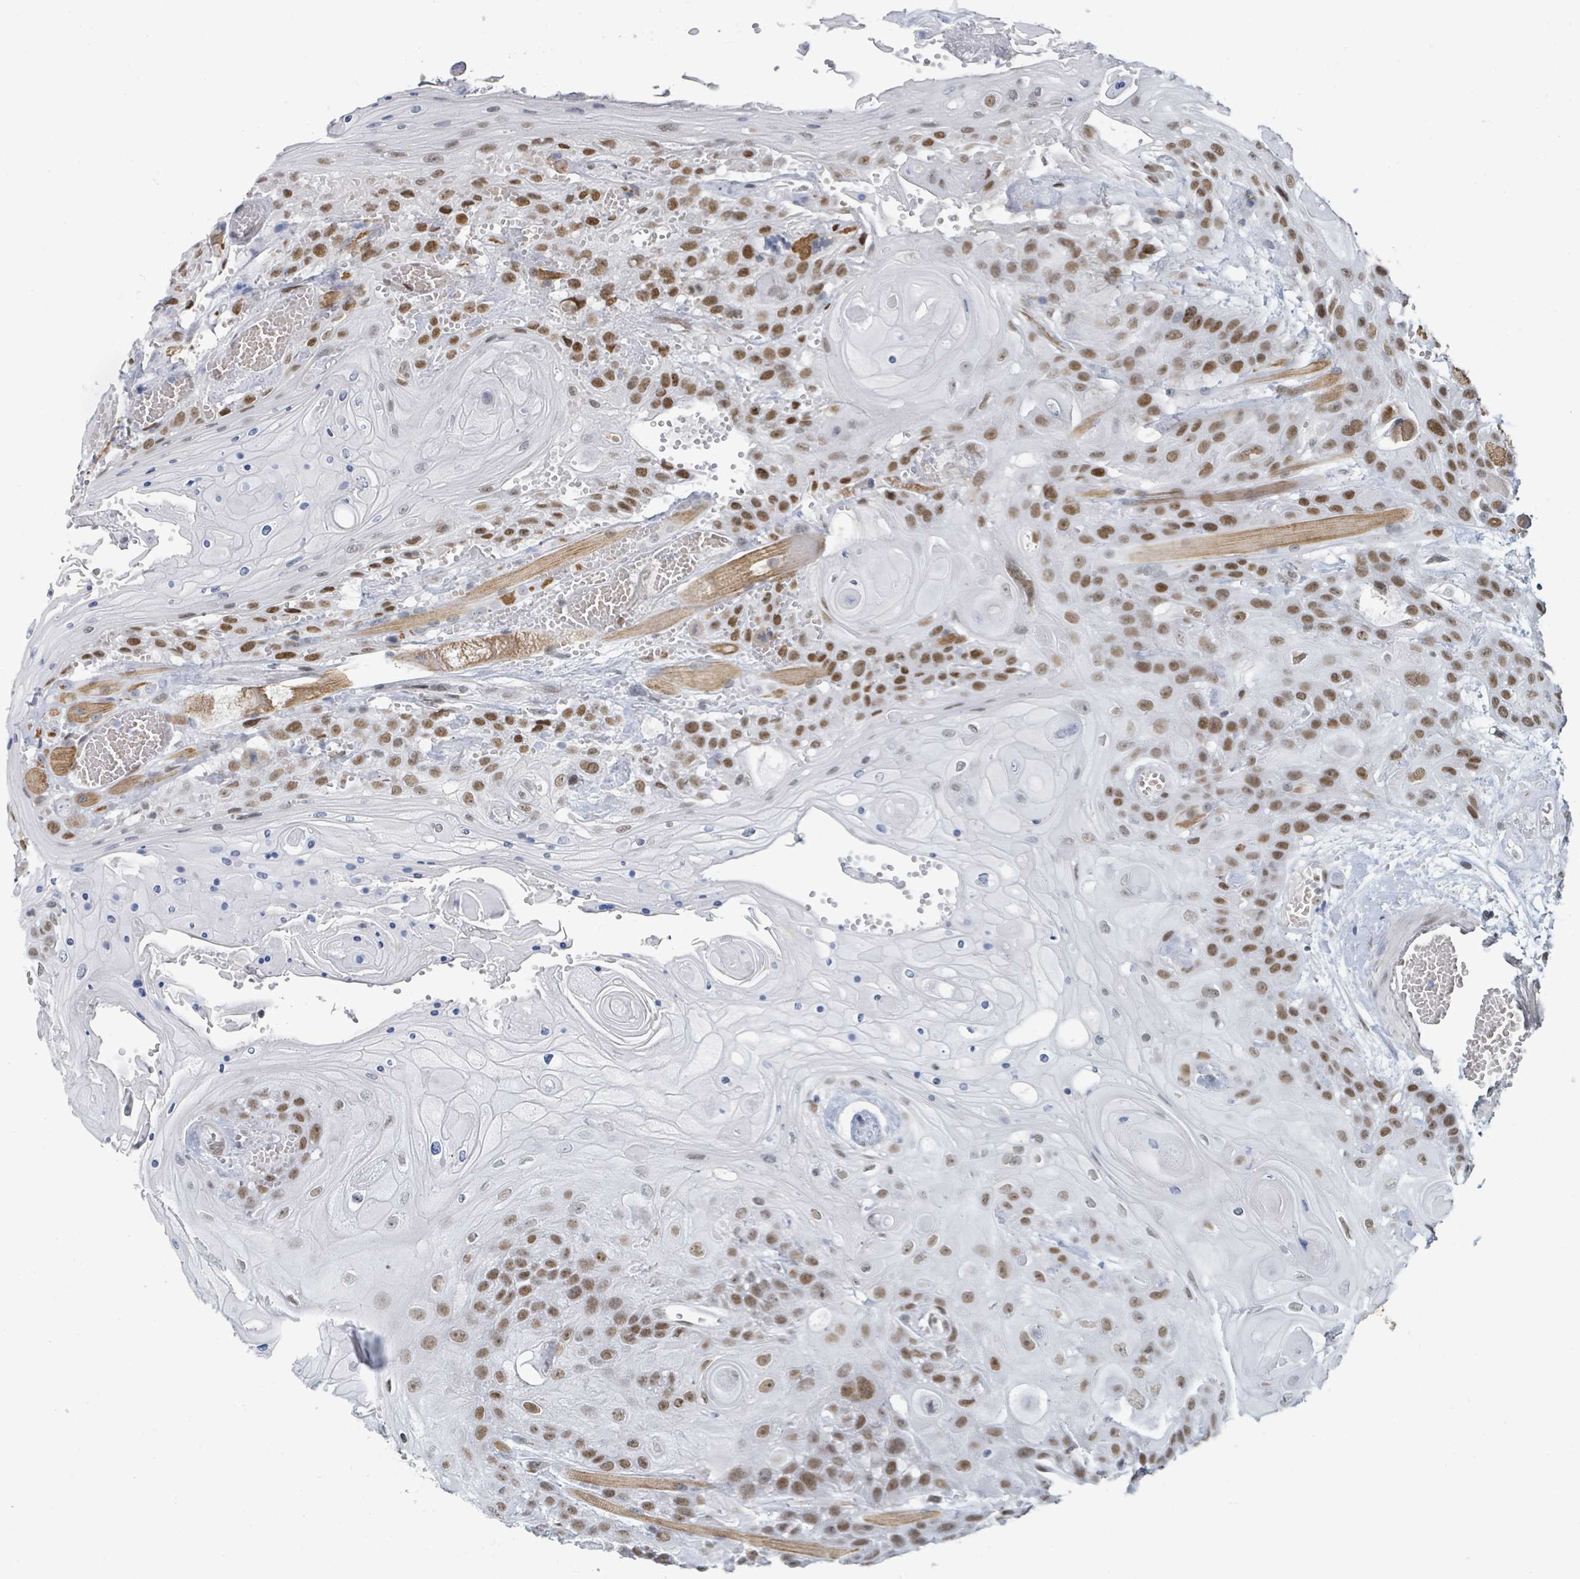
{"staining": {"intensity": "moderate", "quantity": ">75%", "location": "nuclear"}, "tissue": "head and neck cancer", "cell_type": "Tumor cells", "image_type": "cancer", "snomed": [{"axis": "morphology", "description": "Squamous cell carcinoma, NOS"}, {"axis": "topography", "description": "Head-Neck"}], "caption": "The image reveals a brown stain indicating the presence of a protein in the nuclear of tumor cells in squamous cell carcinoma (head and neck).", "gene": "EHMT2", "patient": {"sex": "female", "age": 43}}